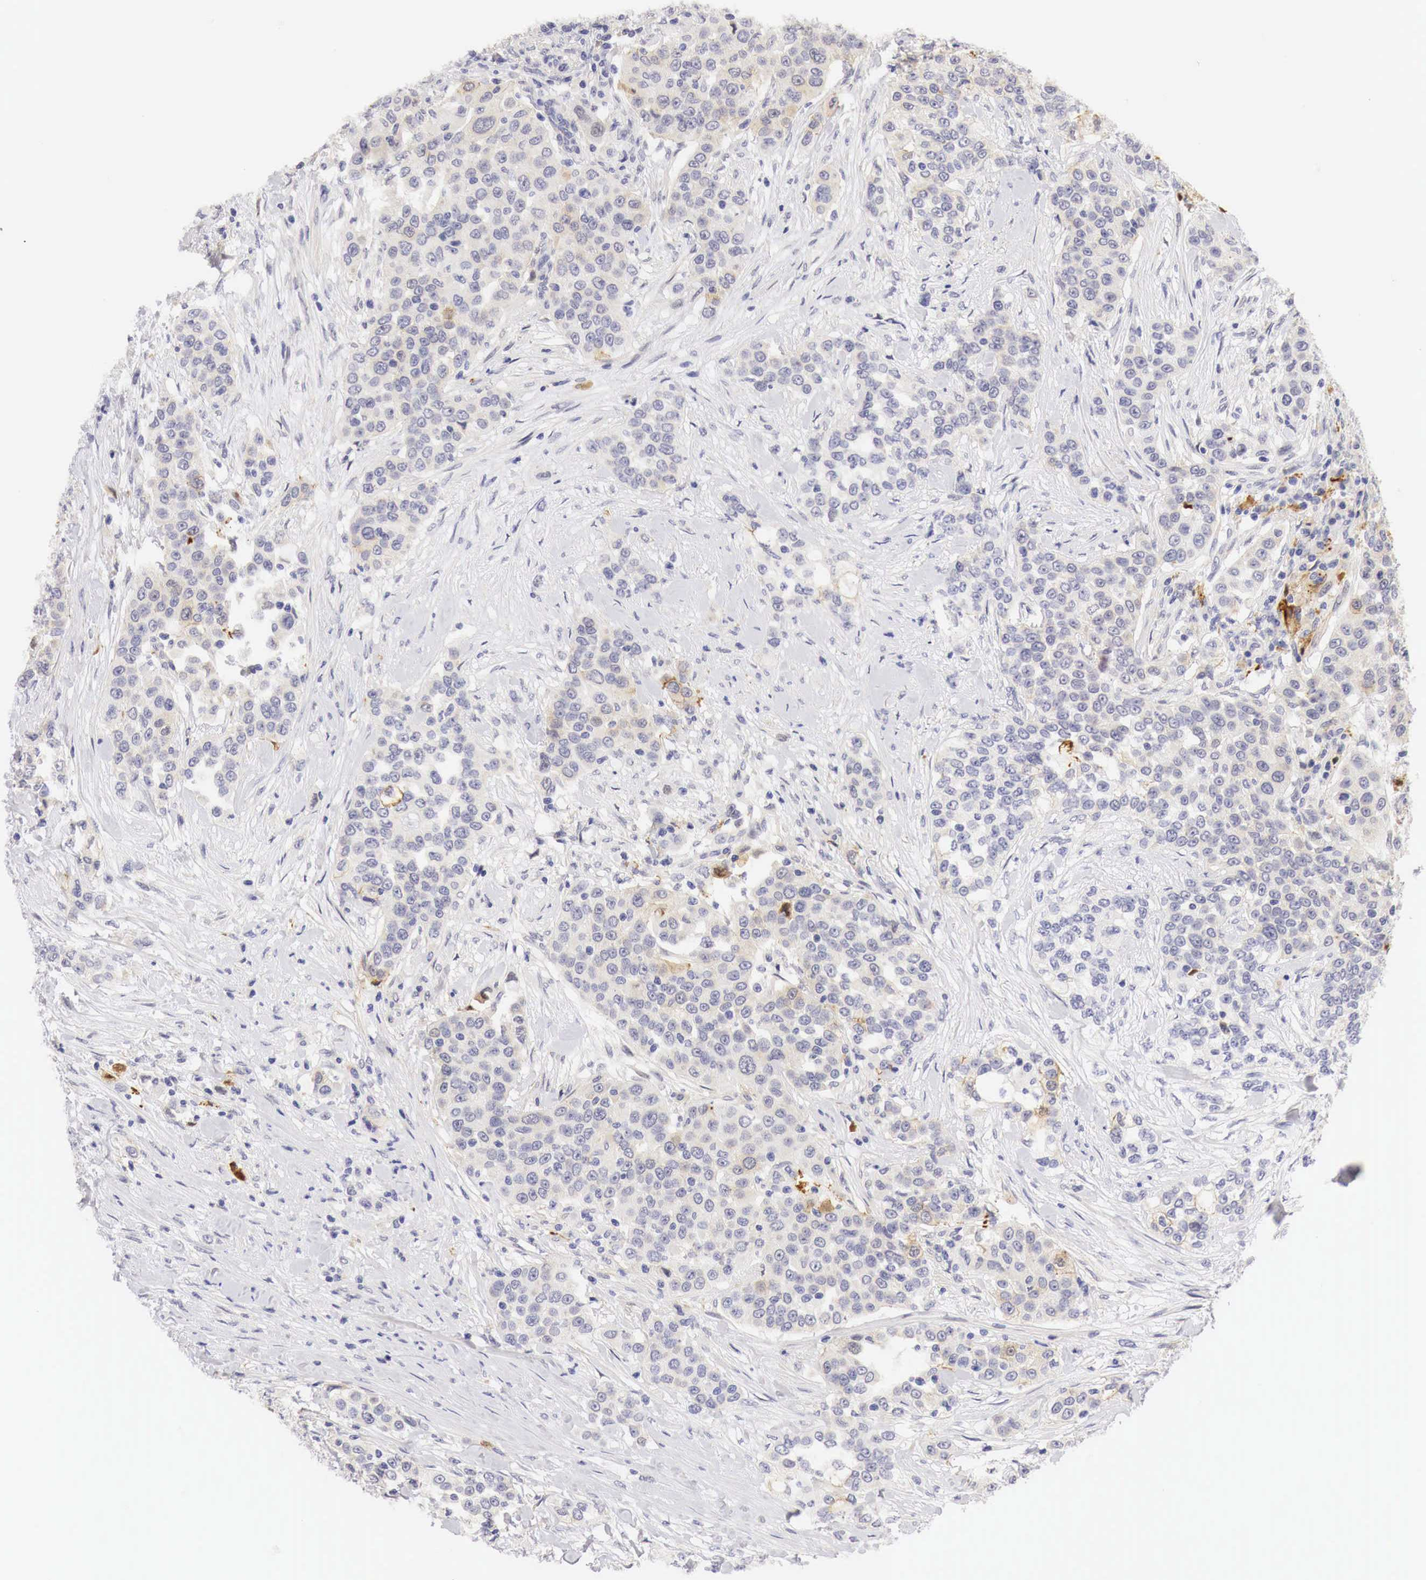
{"staining": {"intensity": "negative", "quantity": "none", "location": "none"}, "tissue": "urothelial cancer", "cell_type": "Tumor cells", "image_type": "cancer", "snomed": [{"axis": "morphology", "description": "Urothelial carcinoma, High grade"}, {"axis": "topography", "description": "Urinary bladder"}], "caption": "This is a histopathology image of immunohistochemistry staining of urothelial cancer, which shows no expression in tumor cells. The staining is performed using DAB brown chromogen with nuclei counter-stained in using hematoxylin.", "gene": "CASP3", "patient": {"sex": "female", "age": 80}}